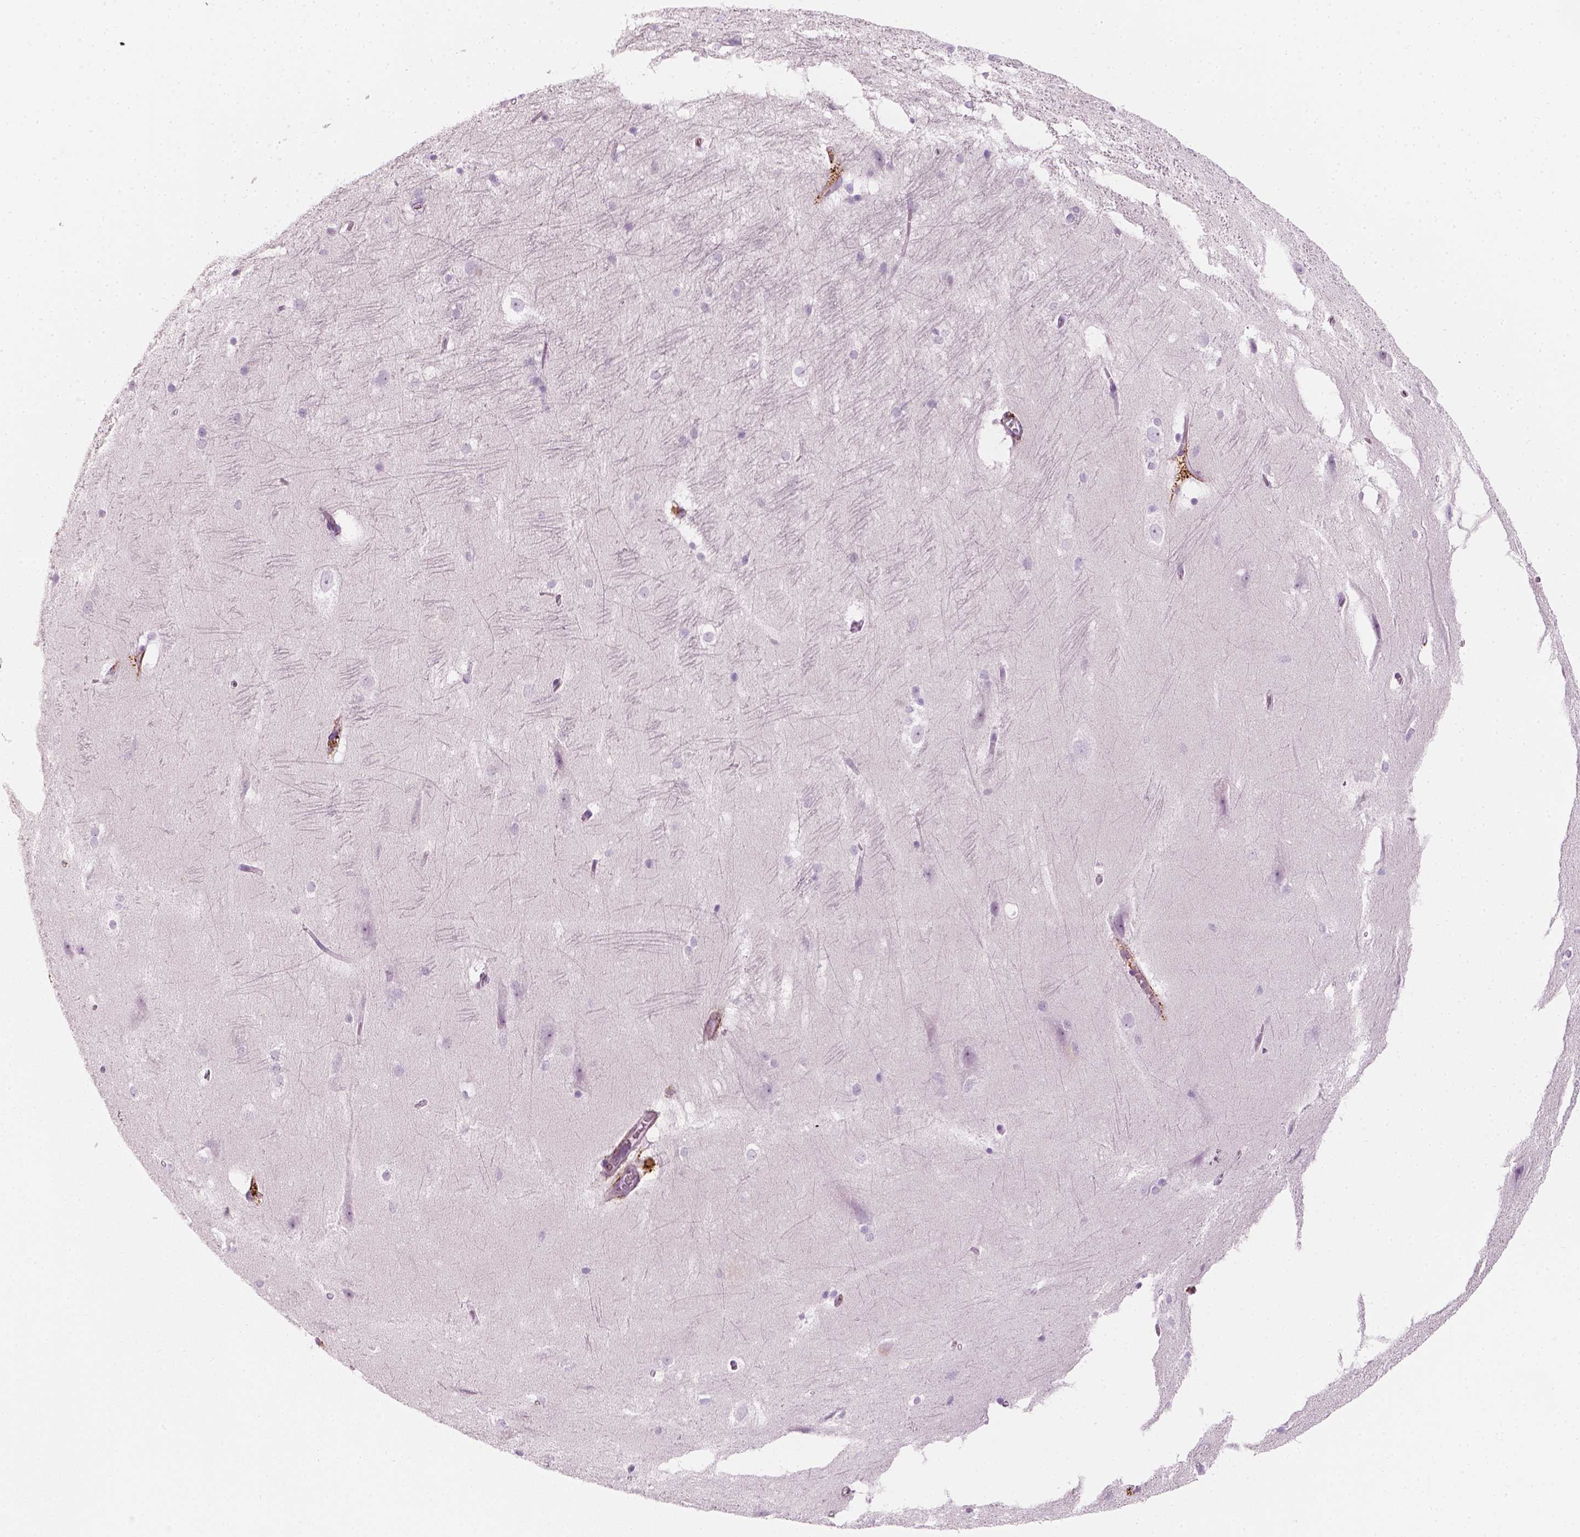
{"staining": {"intensity": "negative", "quantity": "none", "location": "none"}, "tissue": "hippocampus", "cell_type": "Glial cells", "image_type": "normal", "snomed": [{"axis": "morphology", "description": "Normal tissue, NOS"}, {"axis": "topography", "description": "Cerebral cortex"}, {"axis": "topography", "description": "Hippocampus"}], "caption": "This is an IHC histopathology image of normal hippocampus. There is no staining in glial cells.", "gene": "CES1", "patient": {"sex": "female", "age": 19}}